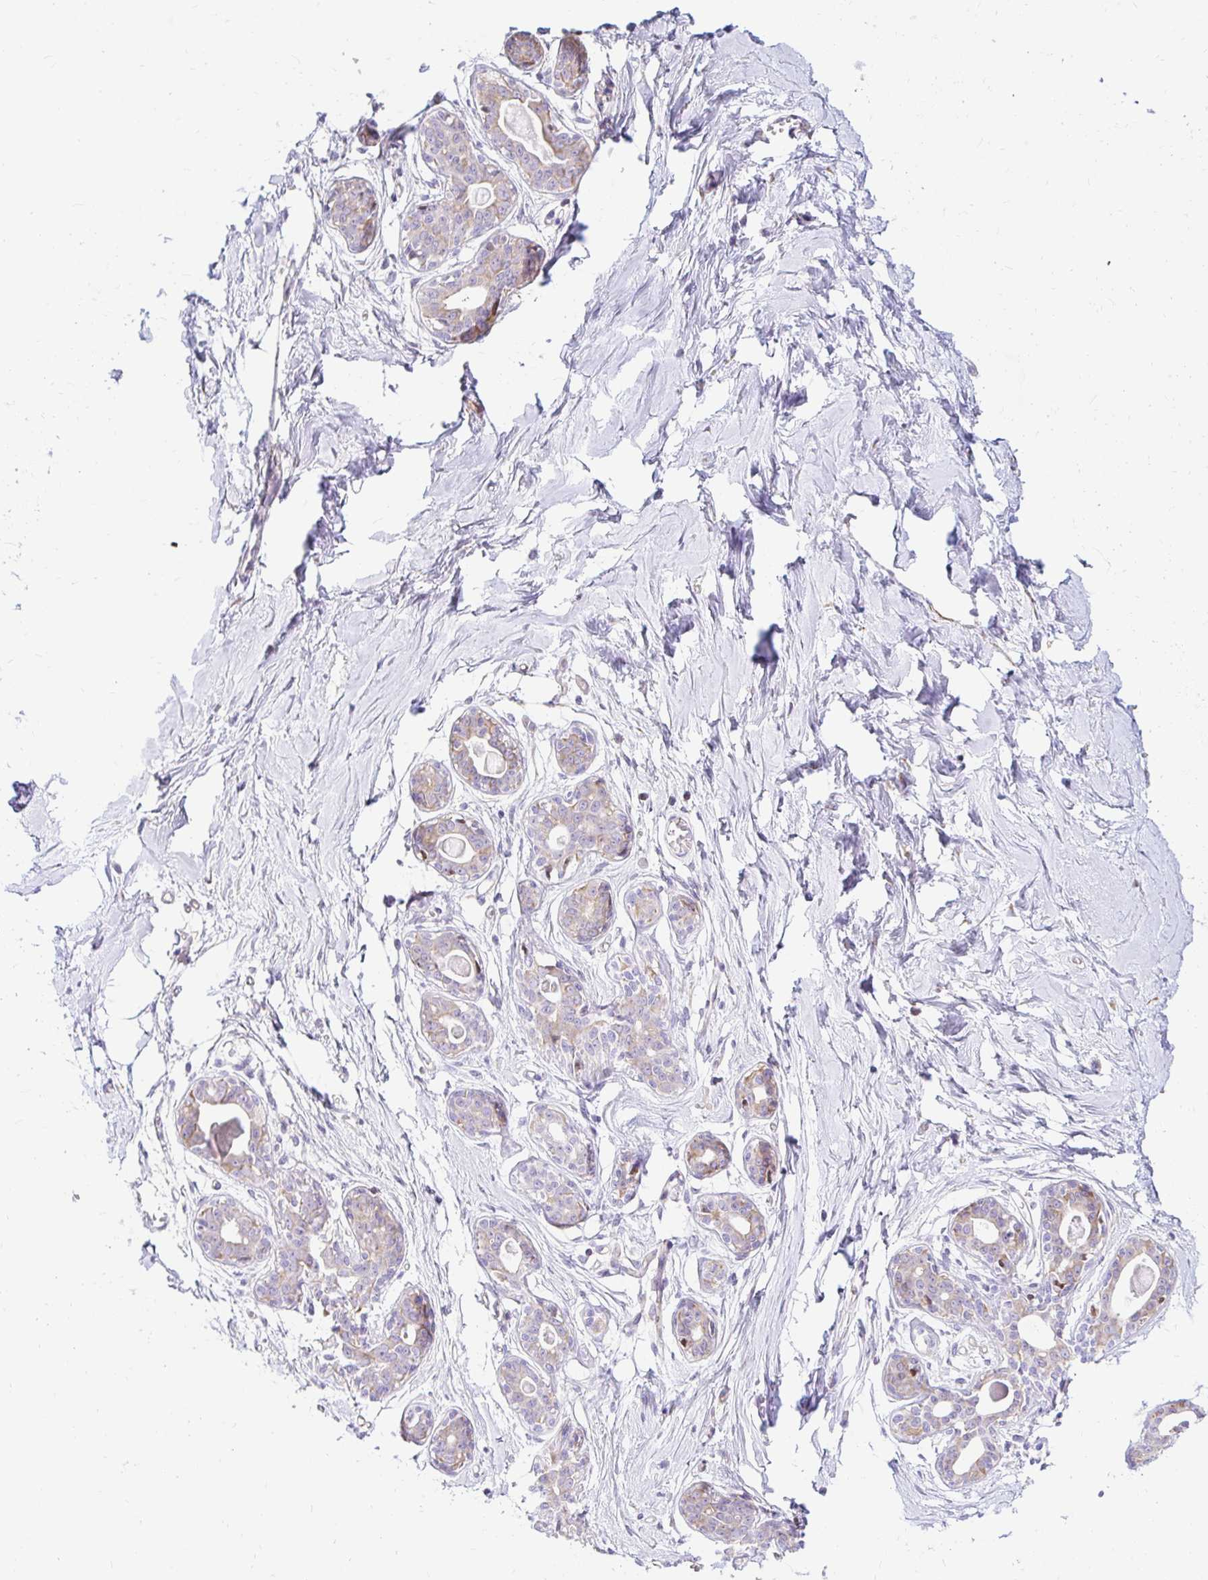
{"staining": {"intensity": "negative", "quantity": "none", "location": "none"}, "tissue": "breast", "cell_type": "Adipocytes", "image_type": "normal", "snomed": [{"axis": "morphology", "description": "Normal tissue, NOS"}, {"axis": "topography", "description": "Breast"}], "caption": "Immunohistochemical staining of benign human breast exhibits no significant staining in adipocytes.", "gene": "CAPSL", "patient": {"sex": "female", "age": 45}}